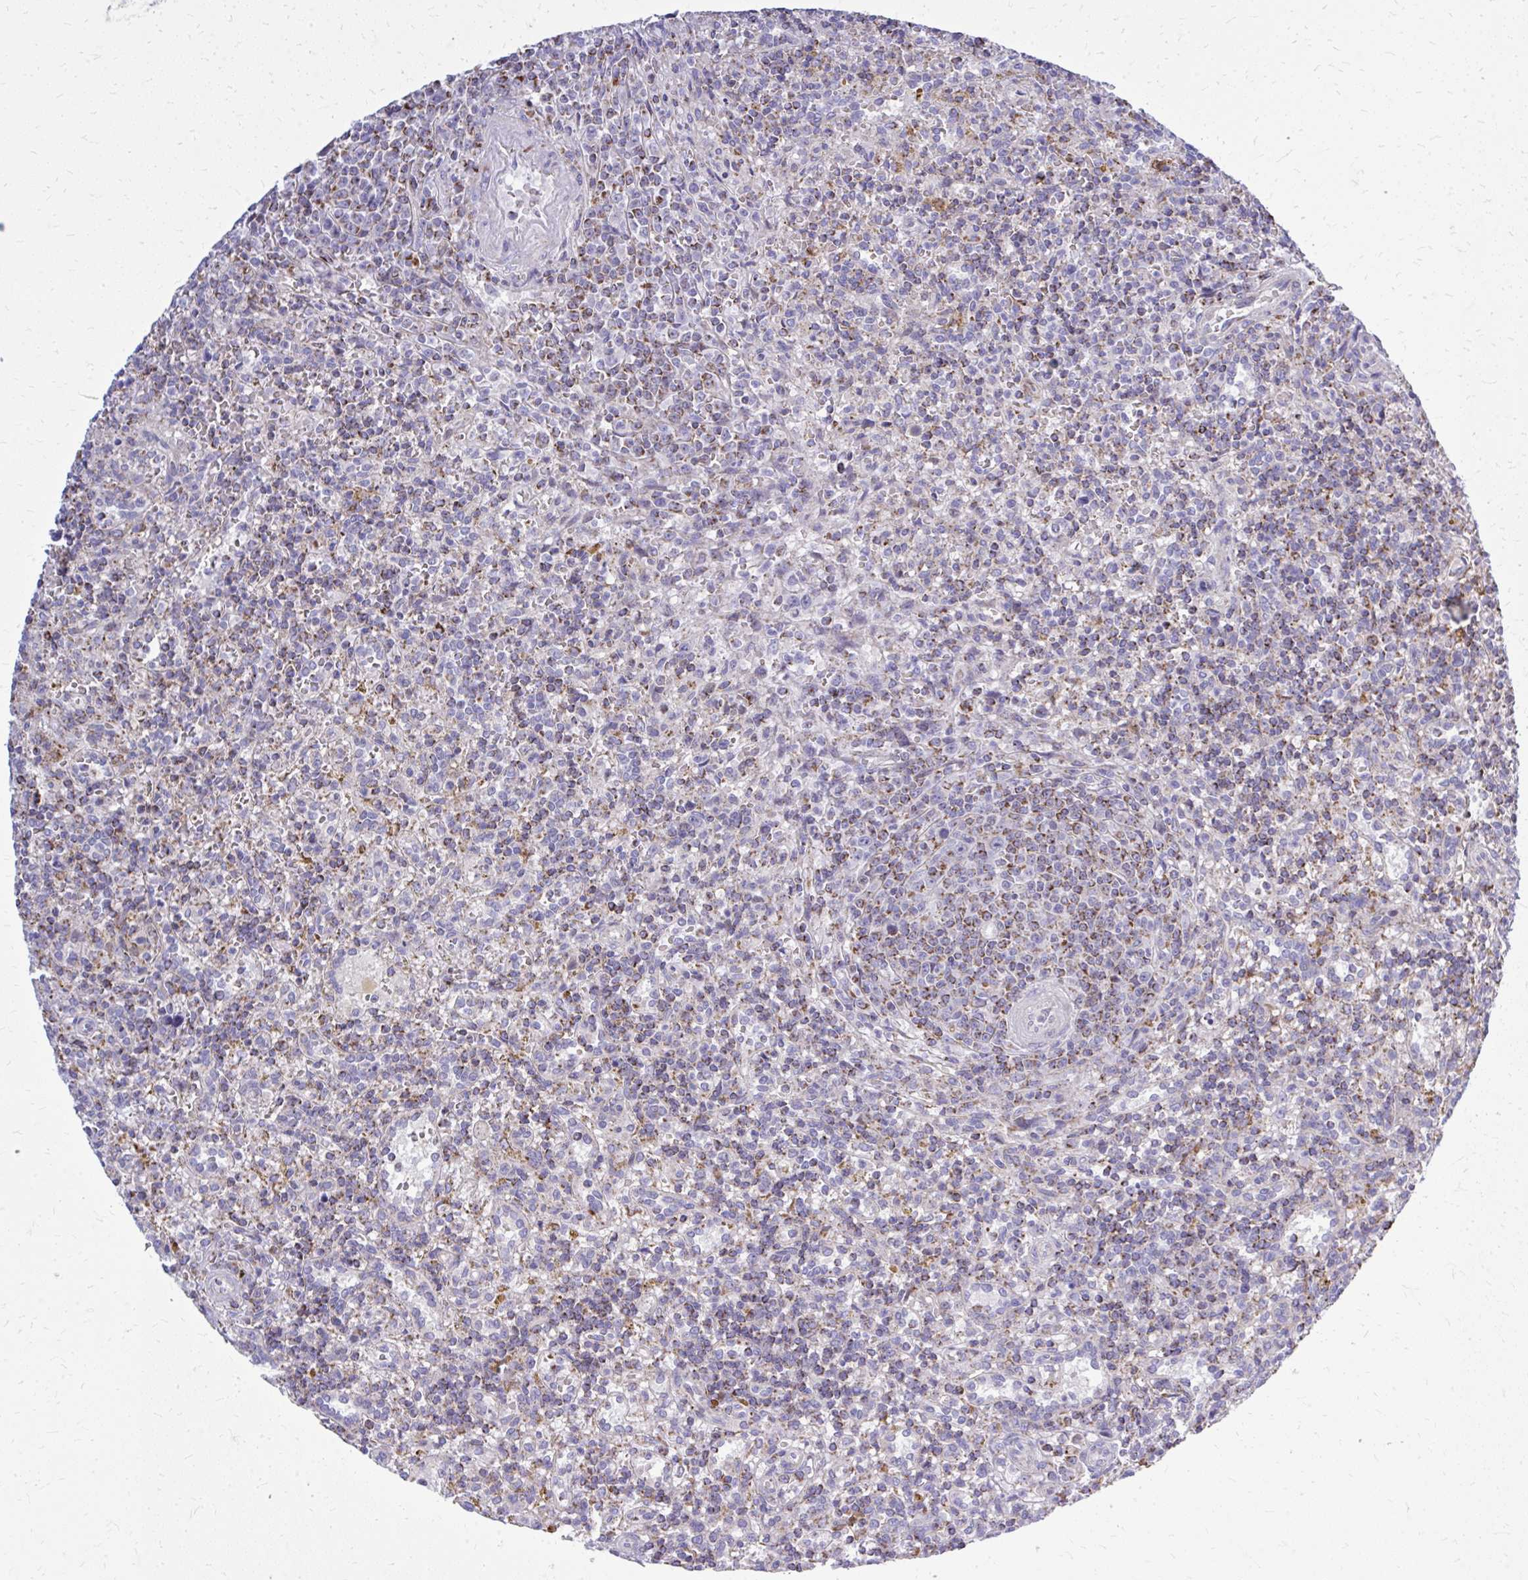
{"staining": {"intensity": "moderate", "quantity": "25%-75%", "location": "cytoplasmic/membranous"}, "tissue": "lymphoma", "cell_type": "Tumor cells", "image_type": "cancer", "snomed": [{"axis": "morphology", "description": "Malignant lymphoma, non-Hodgkin's type, Low grade"}, {"axis": "topography", "description": "Spleen"}], "caption": "Brown immunohistochemical staining in low-grade malignant lymphoma, non-Hodgkin's type reveals moderate cytoplasmic/membranous positivity in approximately 25%-75% of tumor cells.", "gene": "ZNF362", "patient": {"sex": "male", "age": 67}}